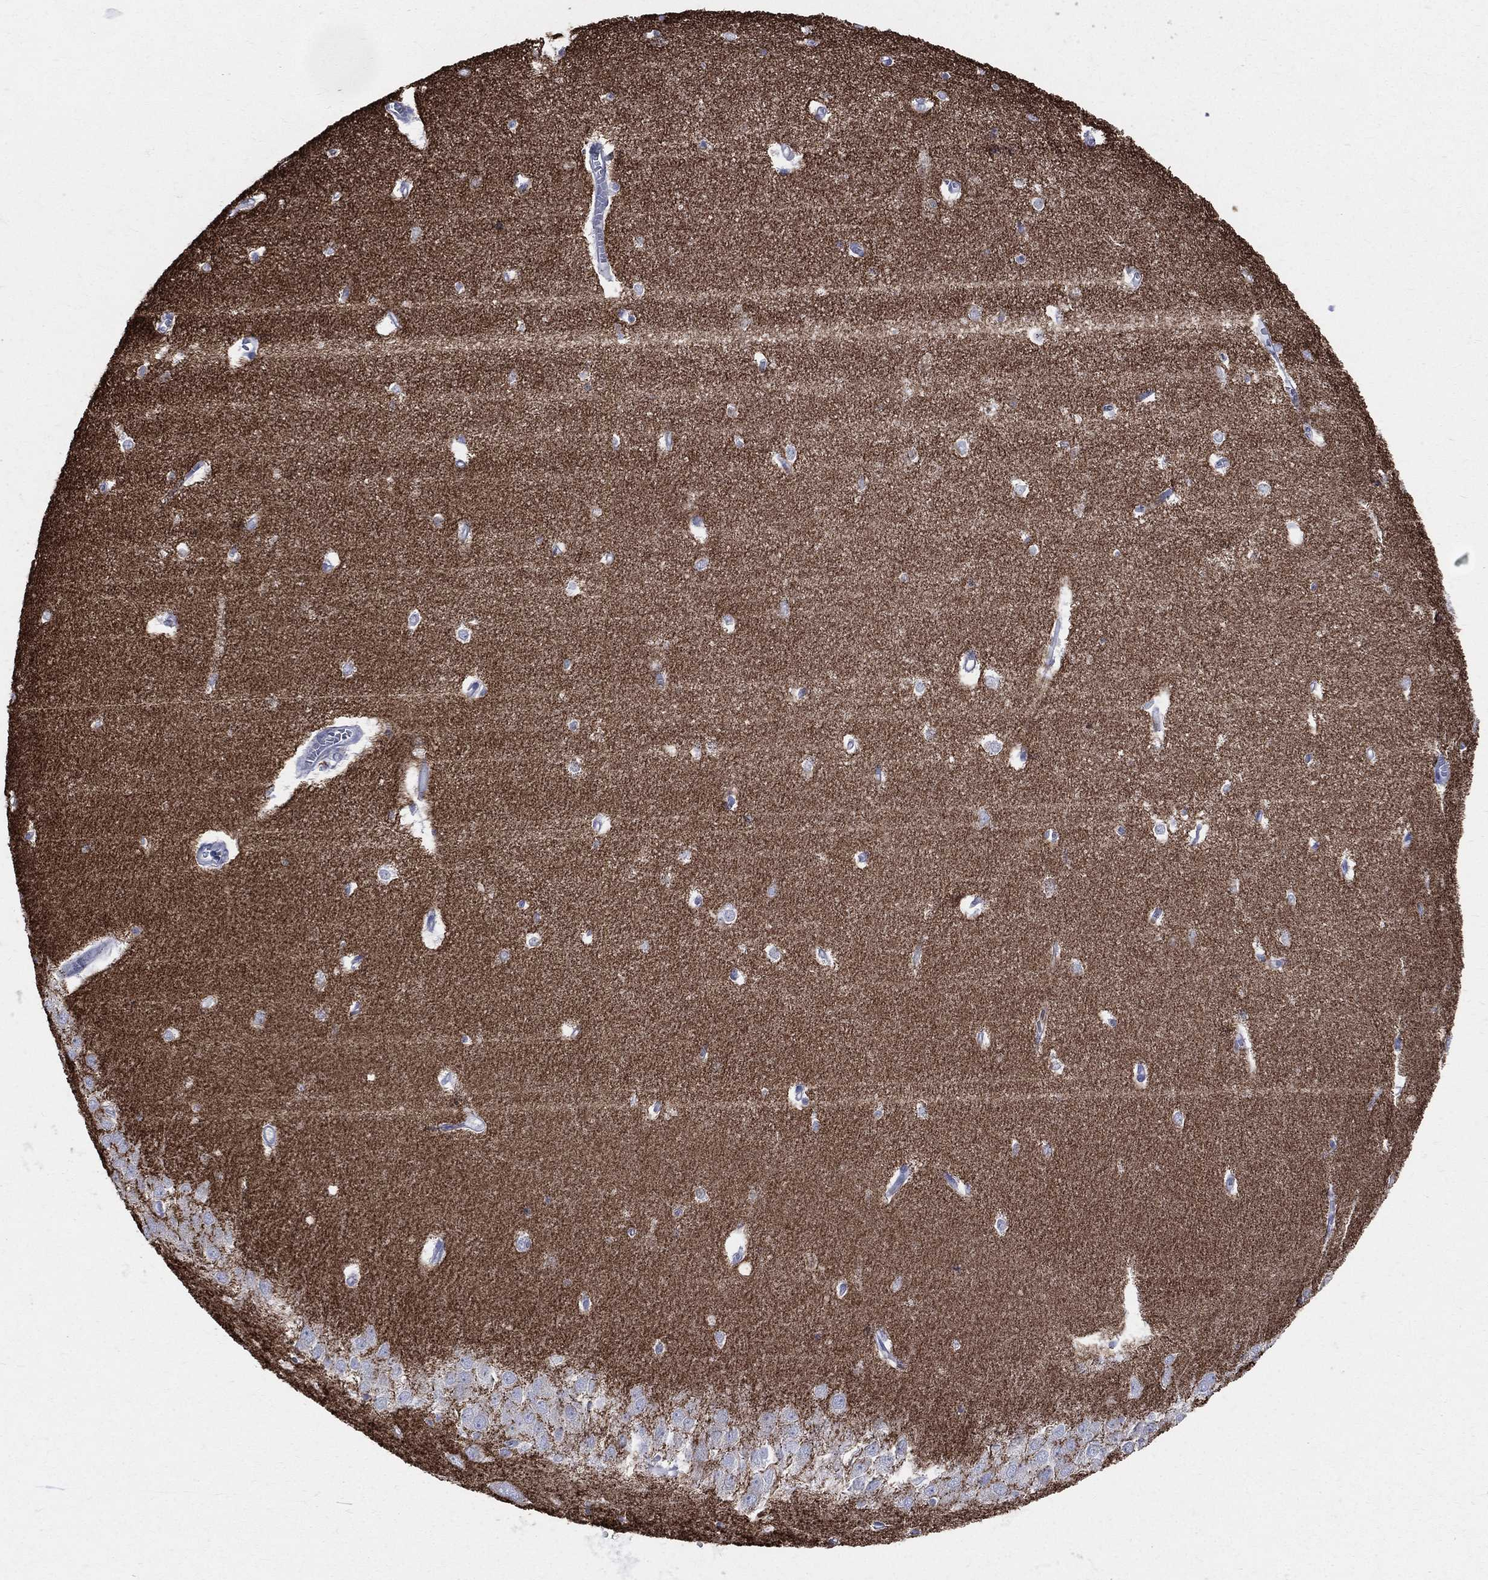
{"staining": {"intensity": "negative", "quantity": "none", "location": "none"}, "tissue": "hippocampus", "cell_type": "Glial cells", "image_type": "normal", "snomed": [{"axis": "morphology", "description": "Normal tissue, NOS"}, {"axis": "topography", "description": "Hippocampus"}], "caption": "Immunohistochemistry image of unremarkable hippocampus: human hippocampus stained with DAB (3,3'-diaminobenzidine) demonstrates no significant protein expression in glial cells.", "gene": "SYP", "patient": {"sex": "female", "age": 64}}